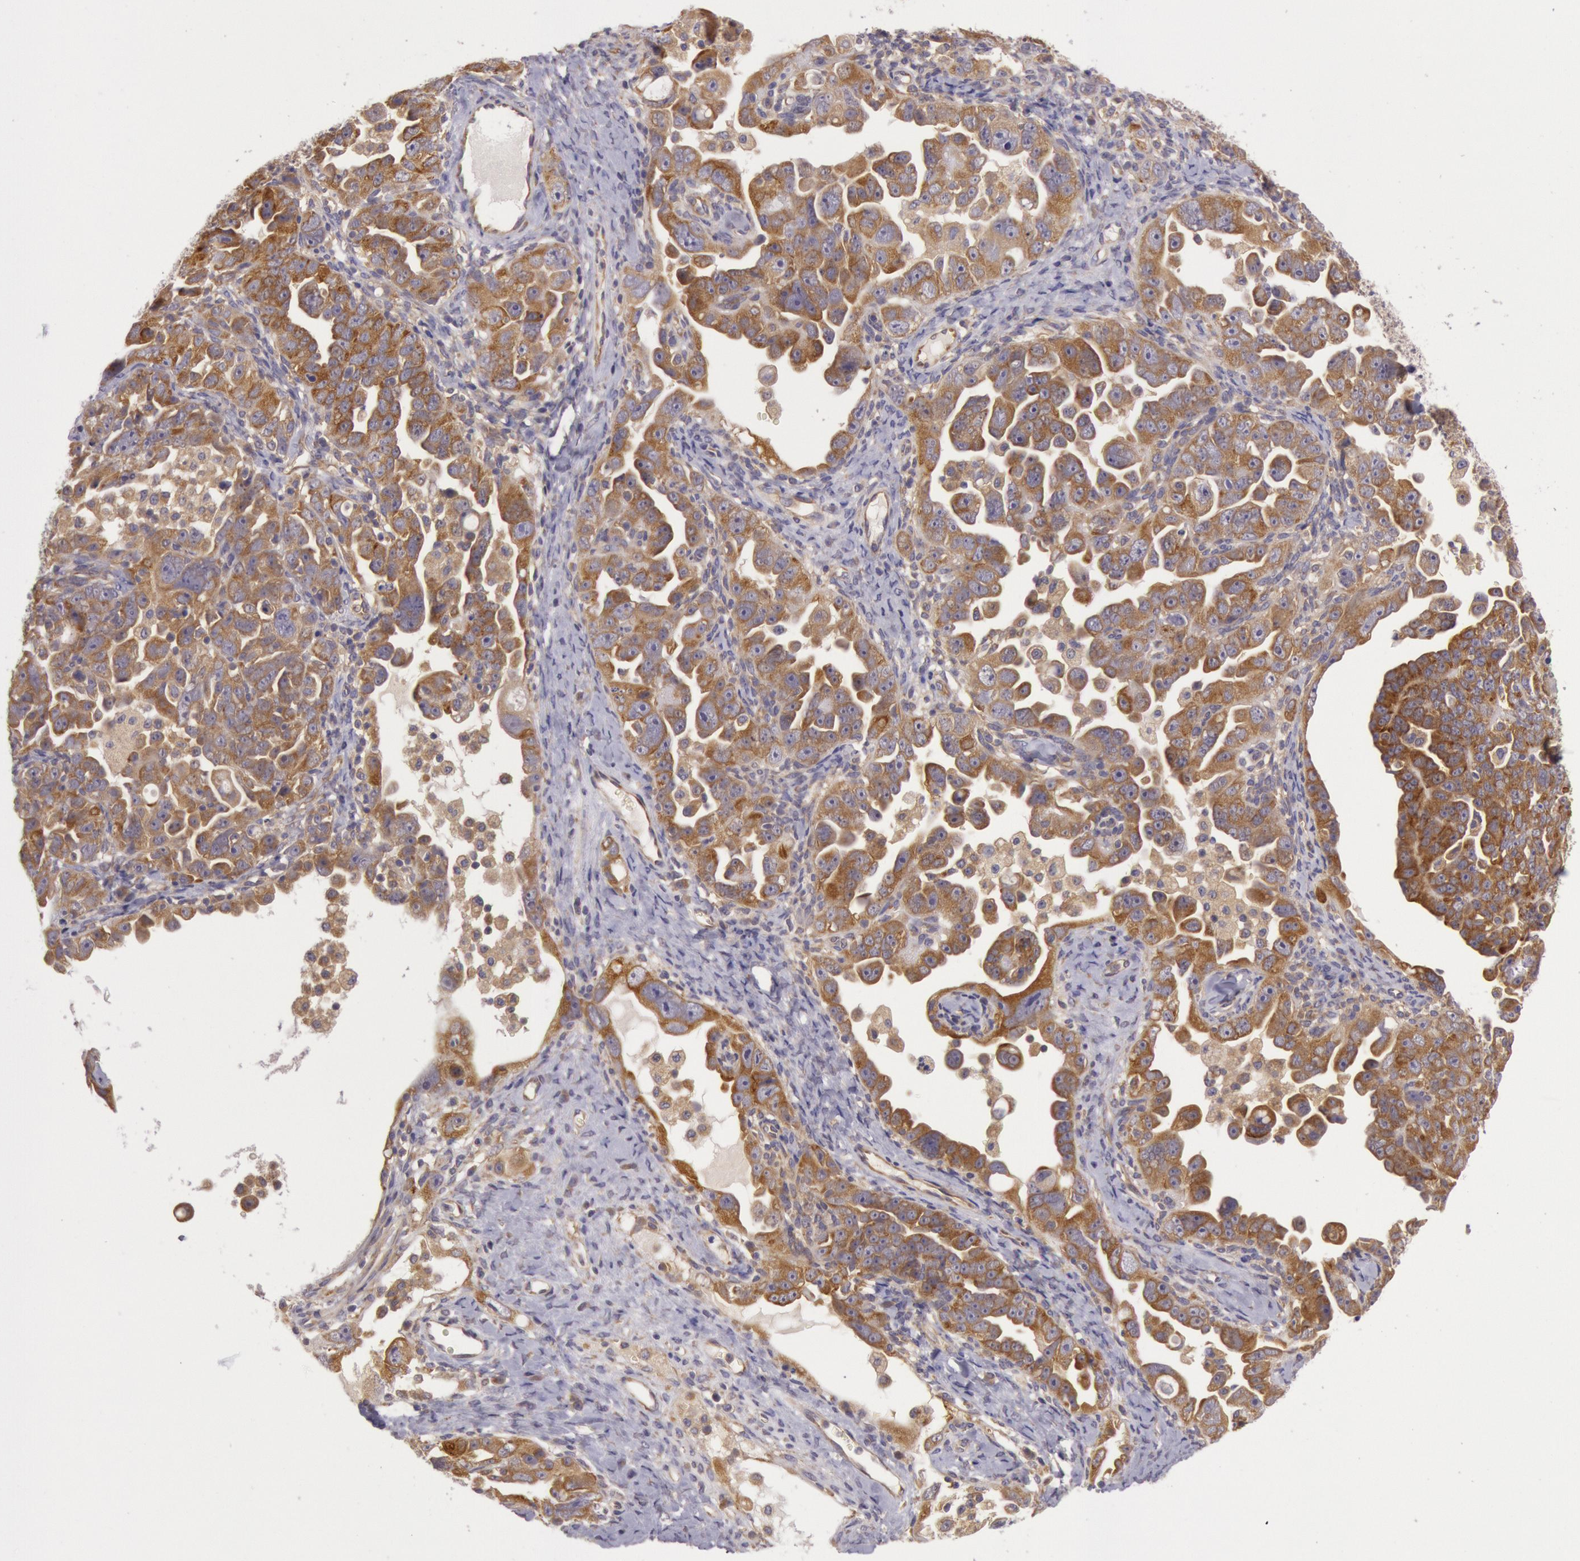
{"staining": {"intensity": "moderate", "quantity": ">75%", "location": "cytoplasmic/membranous"}, "tissue": "ovarian cancer", "cell_type": "Tumor cells", "image_type": "cancer", "snomed": [{"axis": "morphology", "description": "Cystadenocarcinoma, serous, NOS"}, {"axis": "topography", "description": "Ovary"}], "caption": "Protein analysis of ovarian cancer tissue reveals moderate cytoplasmic/membranous staining in approximately >75% of tumor cells.", "gene": "CHUK", "patient": {"sex": "female", "age": 66}}